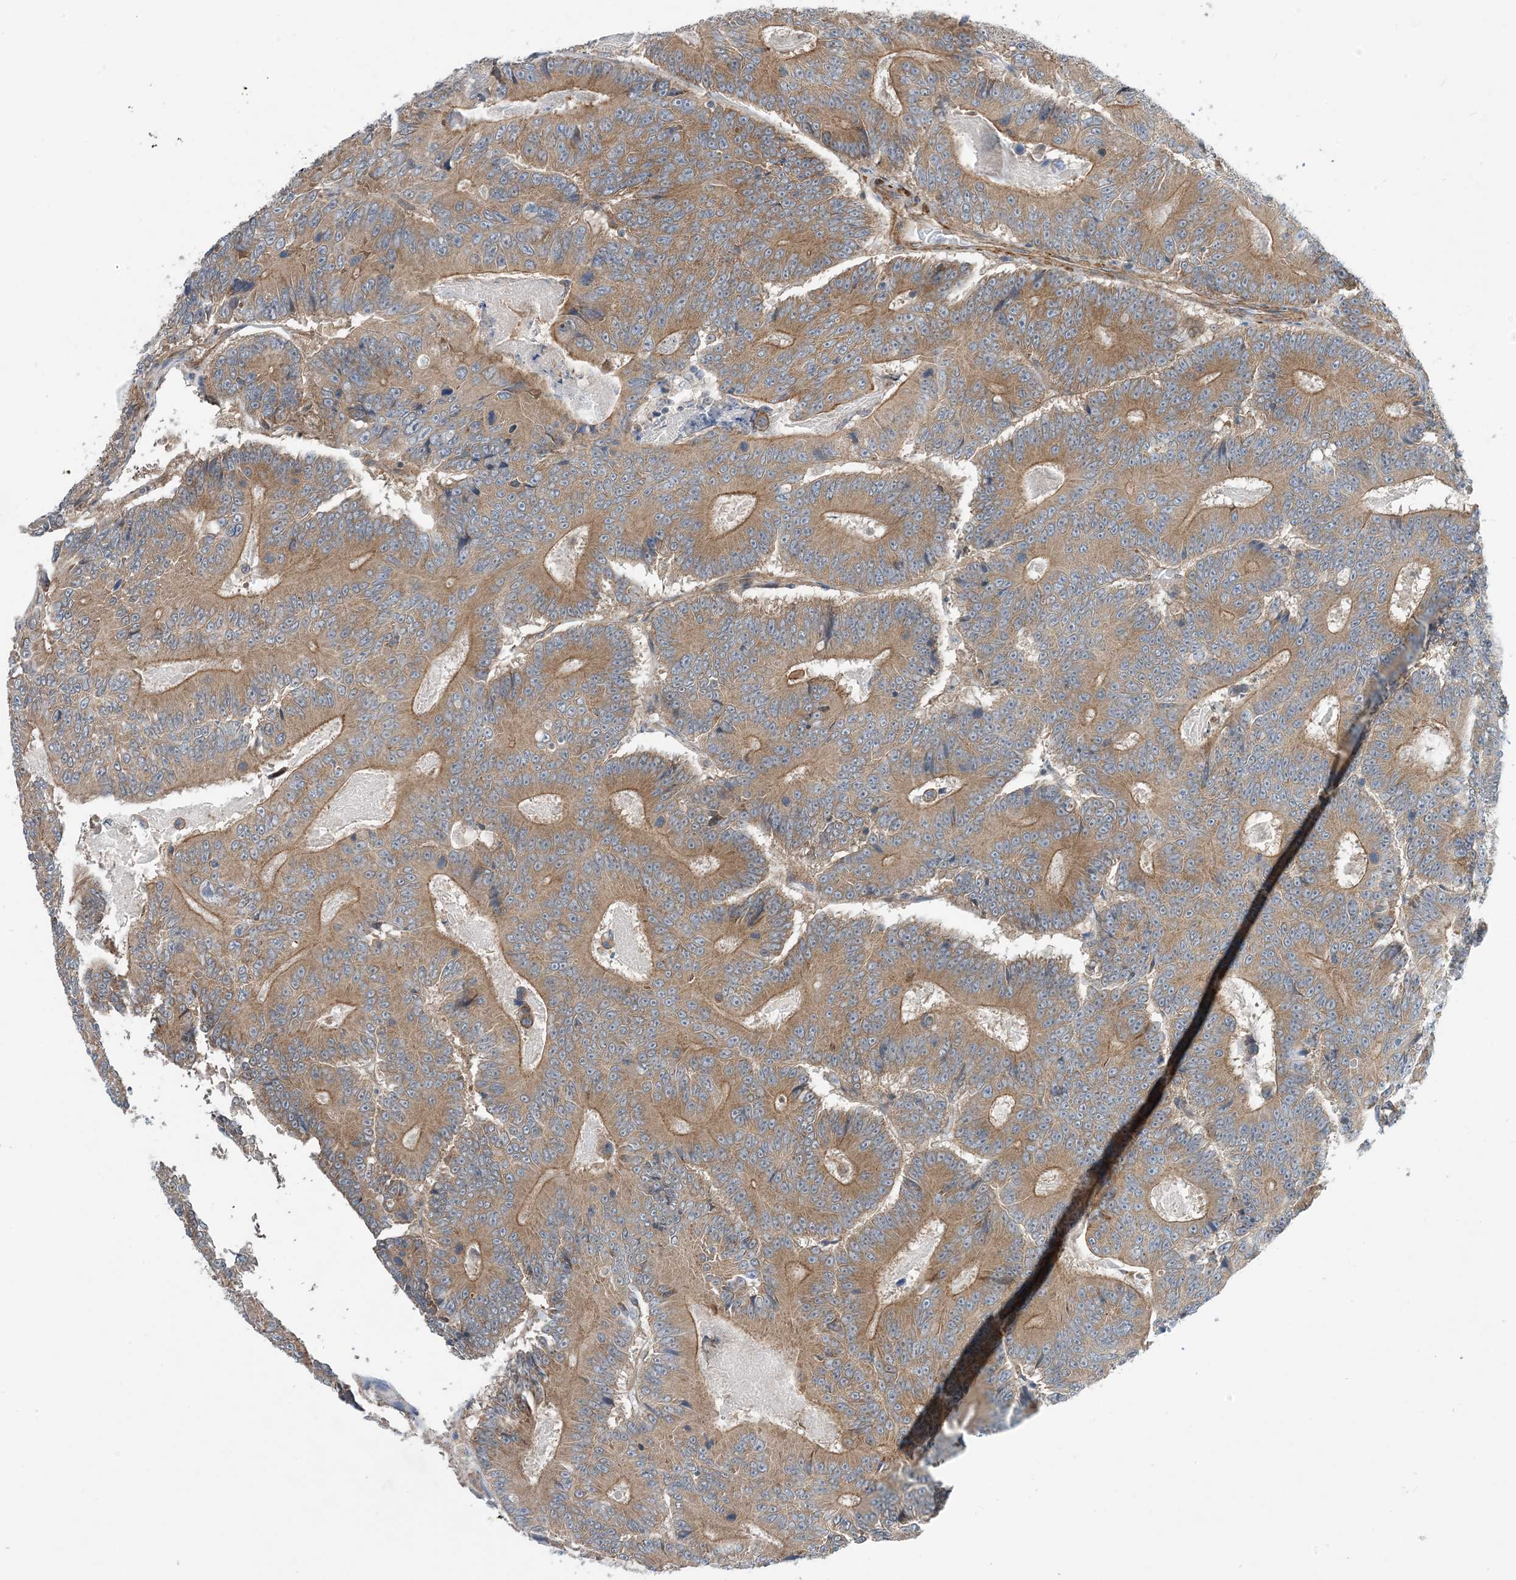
{"staining": {"intensity": "moderate", "quantity": ">75%", "location": "cytoplasmic/membranous"}, "tissue": "colorectal cancer", "cell_type": "Tumor cells", "image_type": "cancer", "snomed": [{"axis": "morphology", "description": "Adenocarcinoma, NOS"}, {"axis": "topography", "description": "Colon"}], "caption": "Protein staining of colorectal cancer tissue demonstrates moderate cytoplasmic/membranous staining in approximately >75% of tumor cells.", "gene": "EHBP1", "patient": {"sex": "male", "age": 83}}